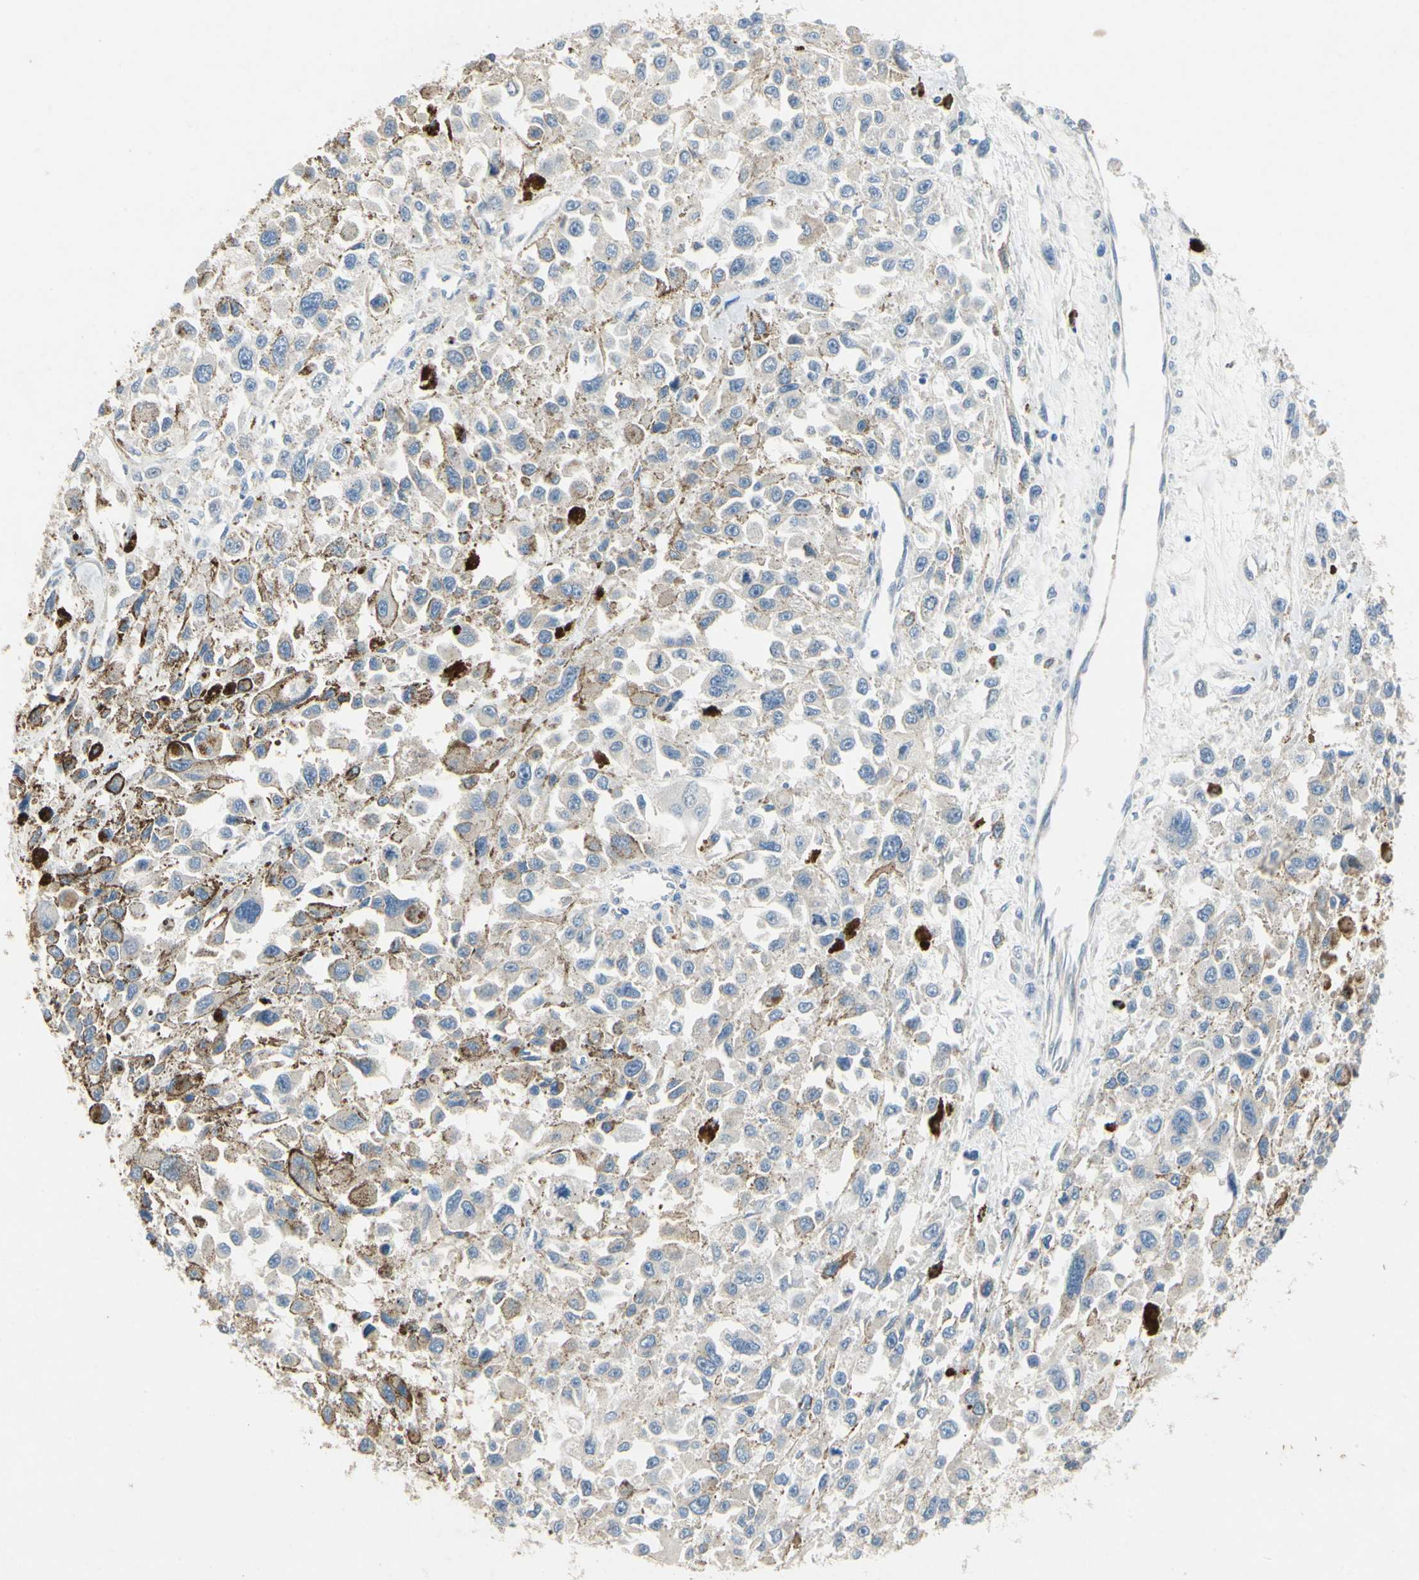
{"staining": {"intensity": "negative", "quantity": "none", "location": "none"}, "tissue": "melanoma", "cell_type": "Tumor cells", "image_type": "cancer", "snomed": [{"axis": "morphology", "description": "Malignant melanoma, Metastatic site"}, {"axis": "topography", "description": "Lymph node"}], "caption": "Photomicrograph shows no protein positivity in tumor cells of melanoma tissue.", "gene": "KLHDC8B", "patient": {"sex": "male", "age": 59}}